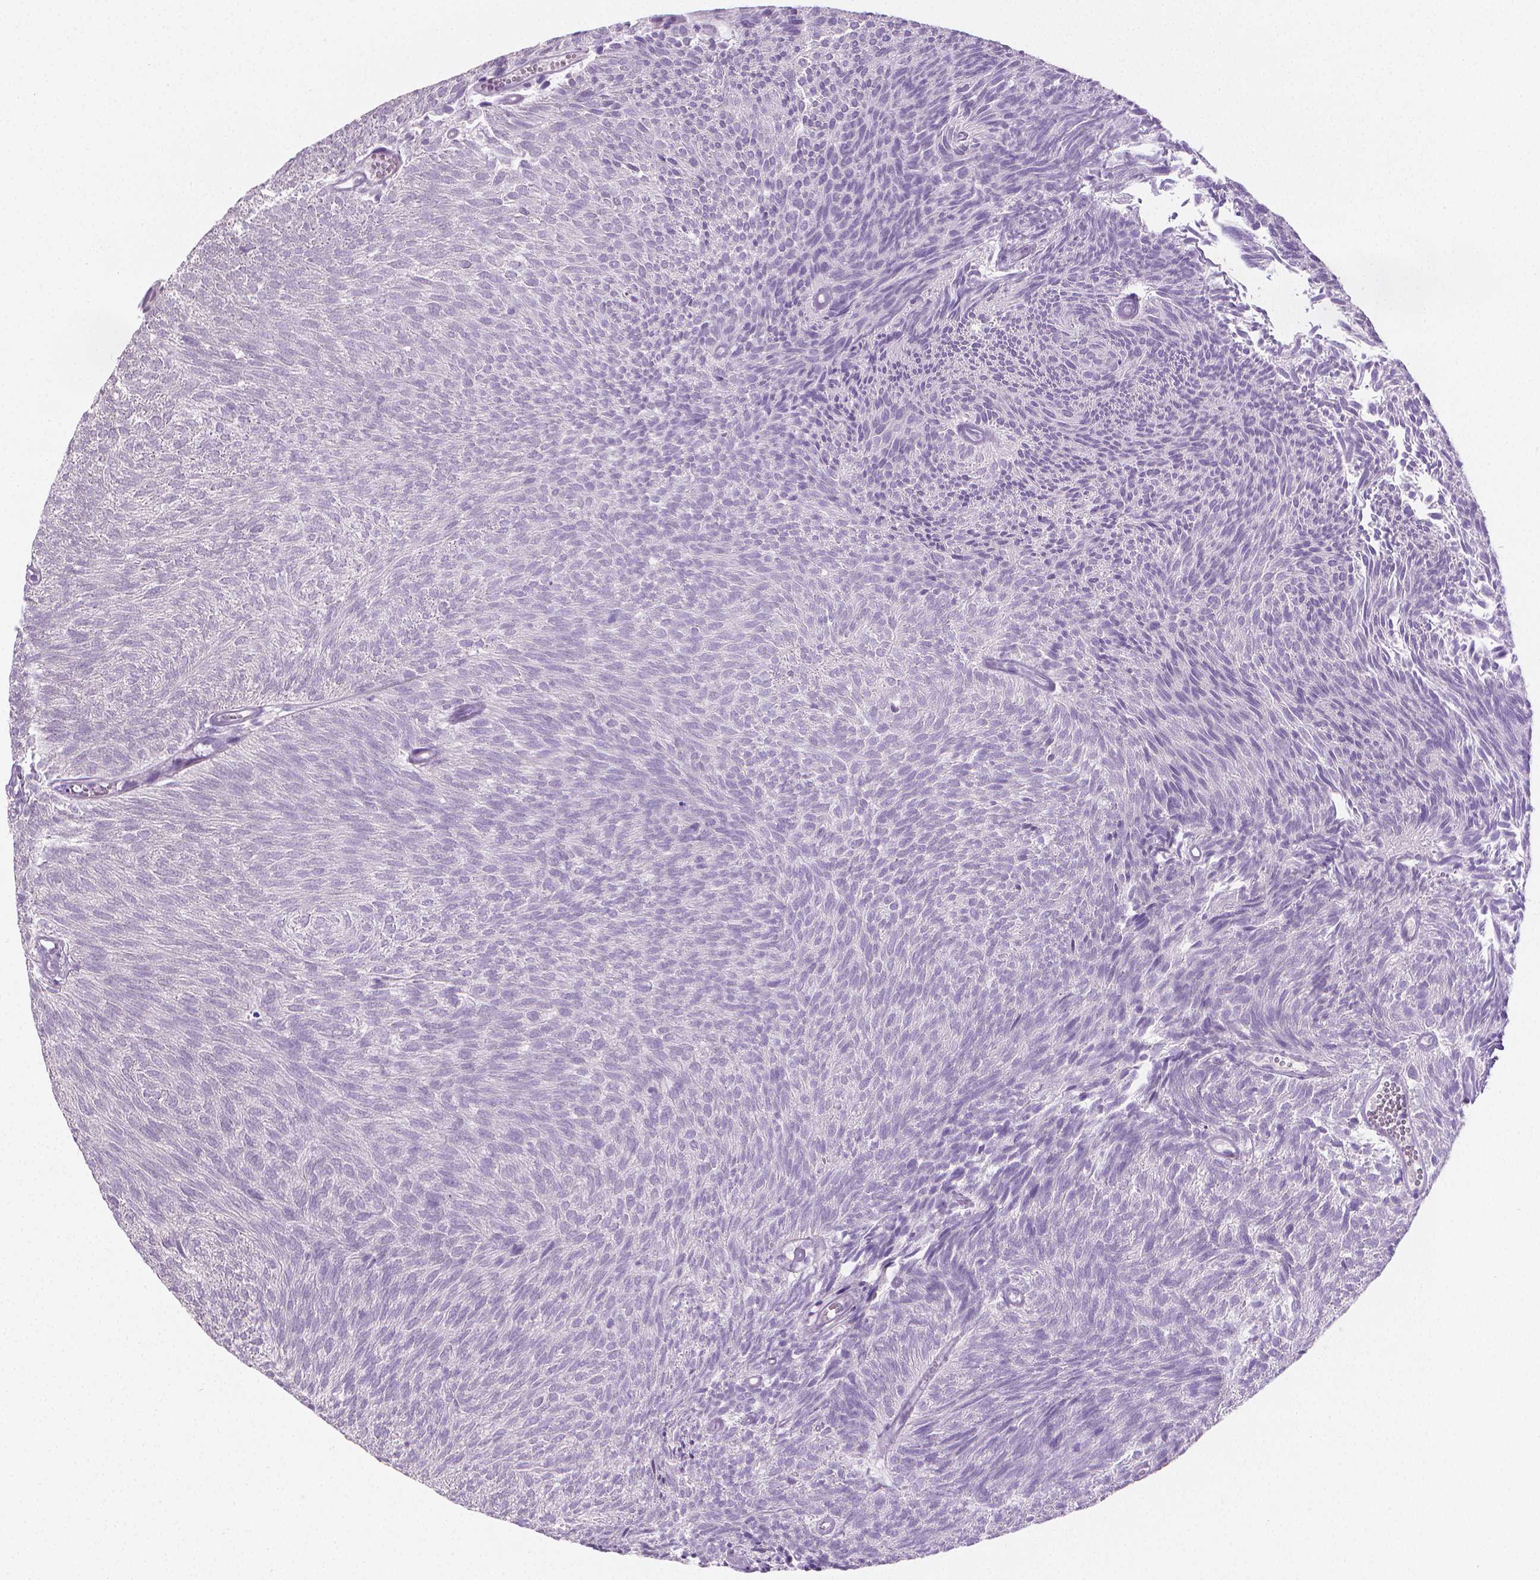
{"staining": {"intensity": "negative", "quantity": "none", "location": "none"}, "tissue": "urothelial cancer", "cell_type": "Tumor cells", "image_type": "cancer", "snomed": [{"axis": "morphology", "description": "Urothelial carcinoma, Low grade"}, {"axis": "topography", "description": "Urinary bladder"}], "caption": "High magnification brightfield microscopy of urothelial carcinoma (low-grade) stained with DAB (3,3'-diaminobenzidine) (brown) and counterstained with hematoxylin (blue): tumor cells show no significant staining.", "gene": "TNNI2", "patient": {"sex": "male", "age": 77}}